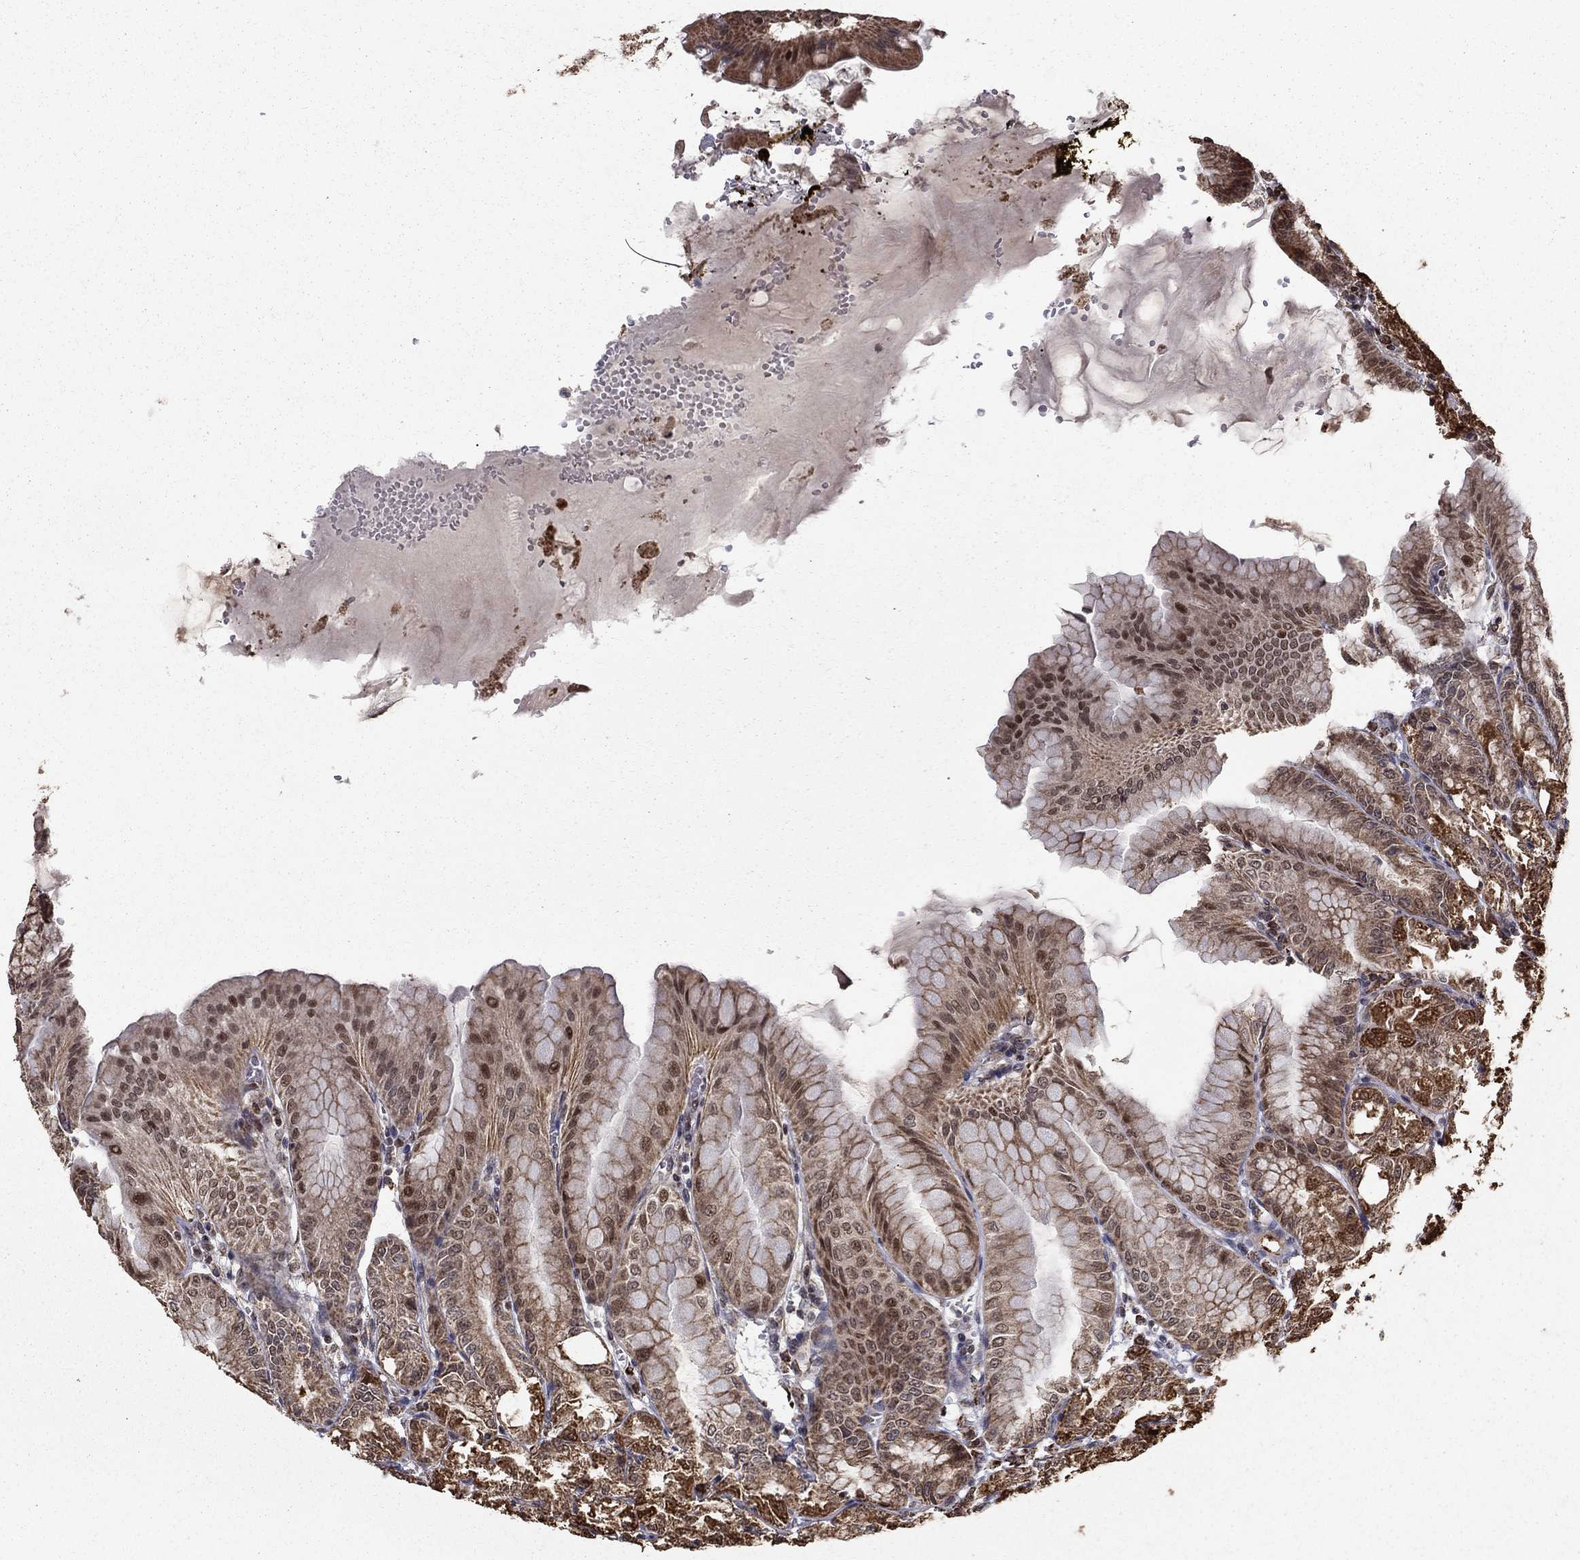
{"staining": {"intensity": "strong", "quantity": "25%-75%", "location": "cytoplasmic/membranous"}, "tissue": "stomach", "cell_type": "Glandular cells", "image_type": "normal", "snomed": [{"axis": "morphology", "description": "Normal tissue, NOS"}, {"axis": "topography", "description": "Stomach"}], "caption": "Stomach stained with immunohistochemistry (IHC) demonstrates strong cytoplasmic/membranous expression in approximately 25%-75% of glandular cells.", "gene": "ACOT13", "patient": {"sex": "male", "age": 71}}